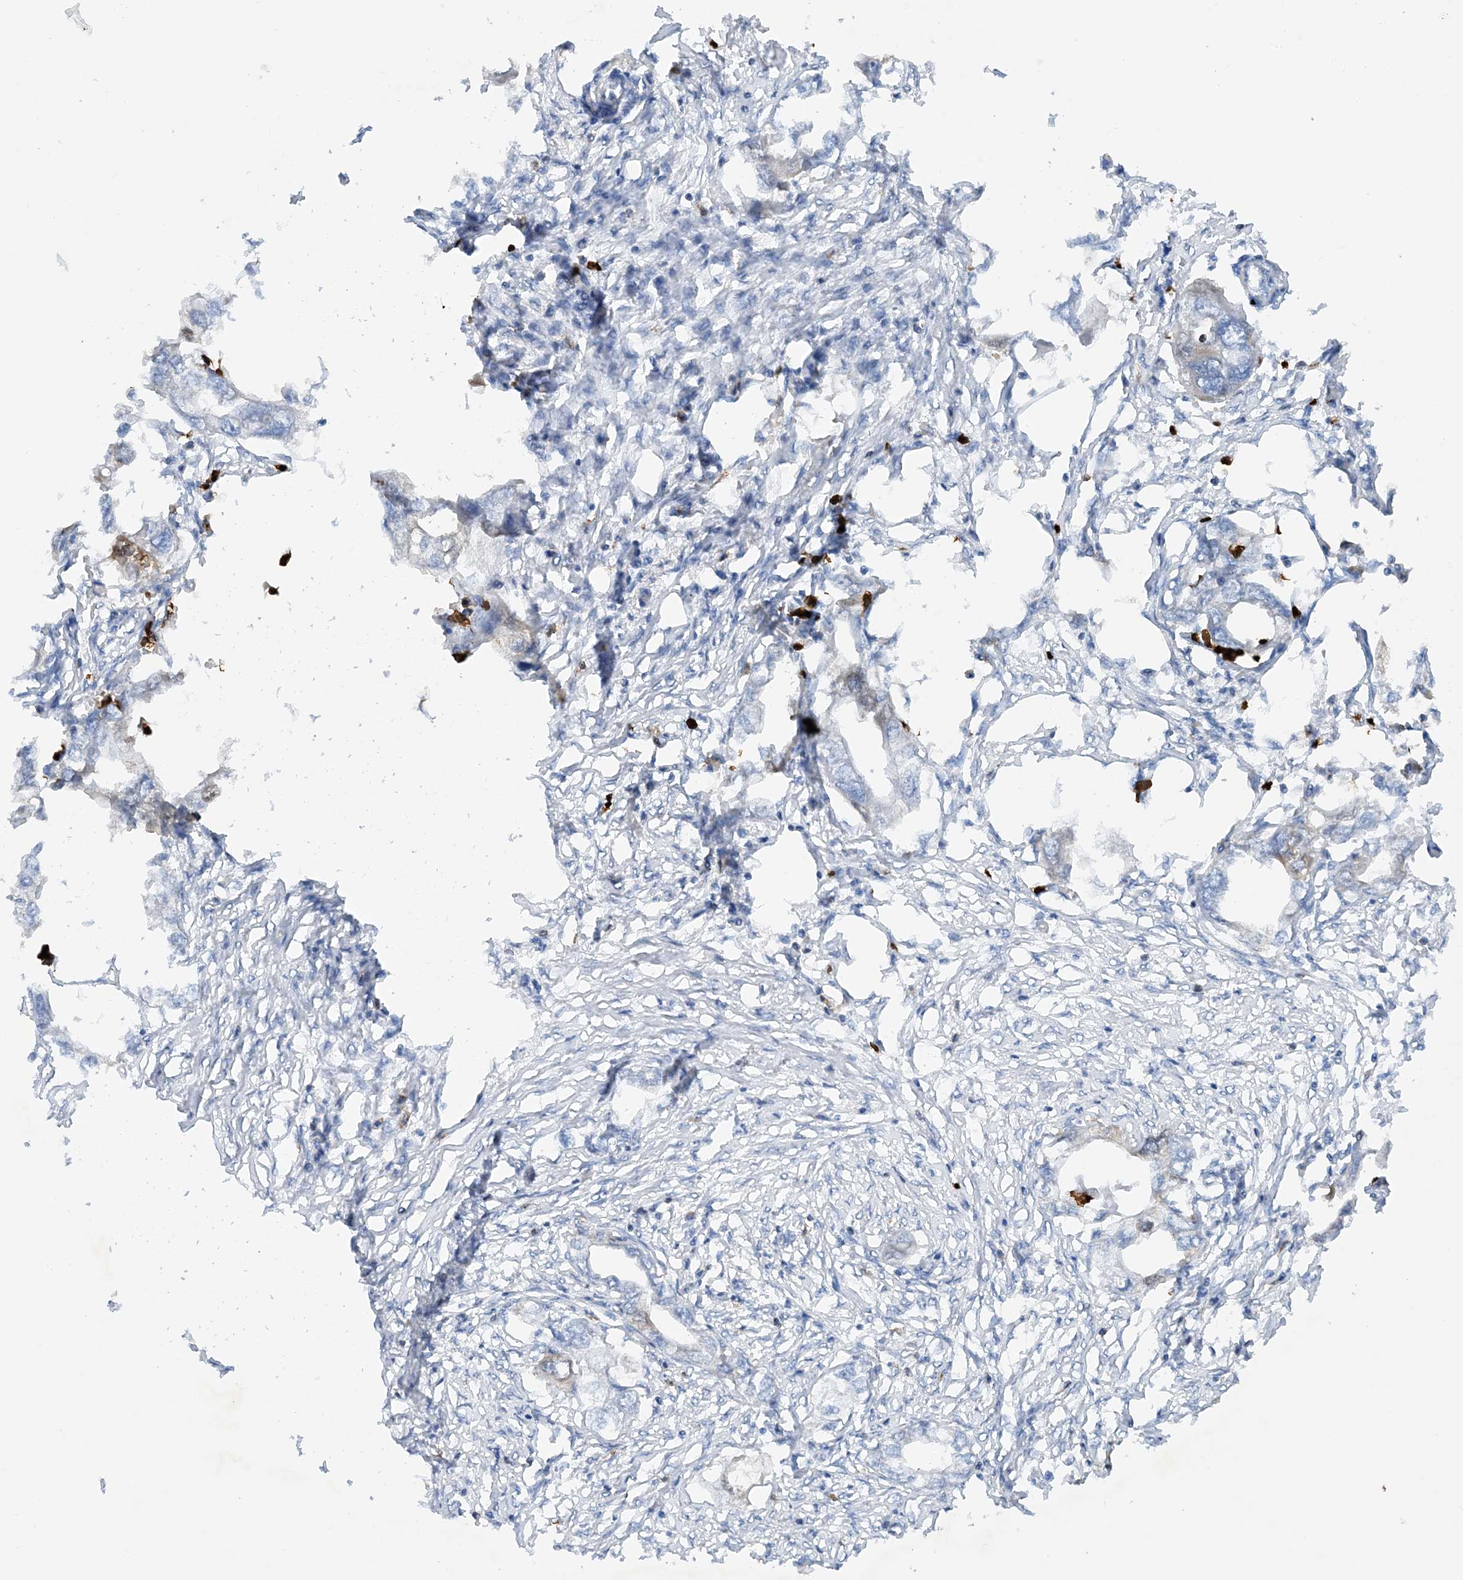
{"staining": {"intensity": "negative", "quantity": "none", "location": "none"}, "tissue": "endometrial cancer", "cell_type": "Tumor cells", "image_type": "cancer", "snomed": [{"axis": "morphology", "description": "Adenocarcinoma, NOS"}, {"axis": "morphology", "description": "Adenocarcinoma, metastatic, NOS"}, {"axis": "topography", "description": "Adipose tissue"}, {"axis": "topography", "description": "Endometrium"}], "caption": "The histopathology image demonstrates no significant expression in tumor cells of endometrial adenocarcinoma.", "gene": "PHACTR2", "patient": {"sex": "female", "age": 67}}